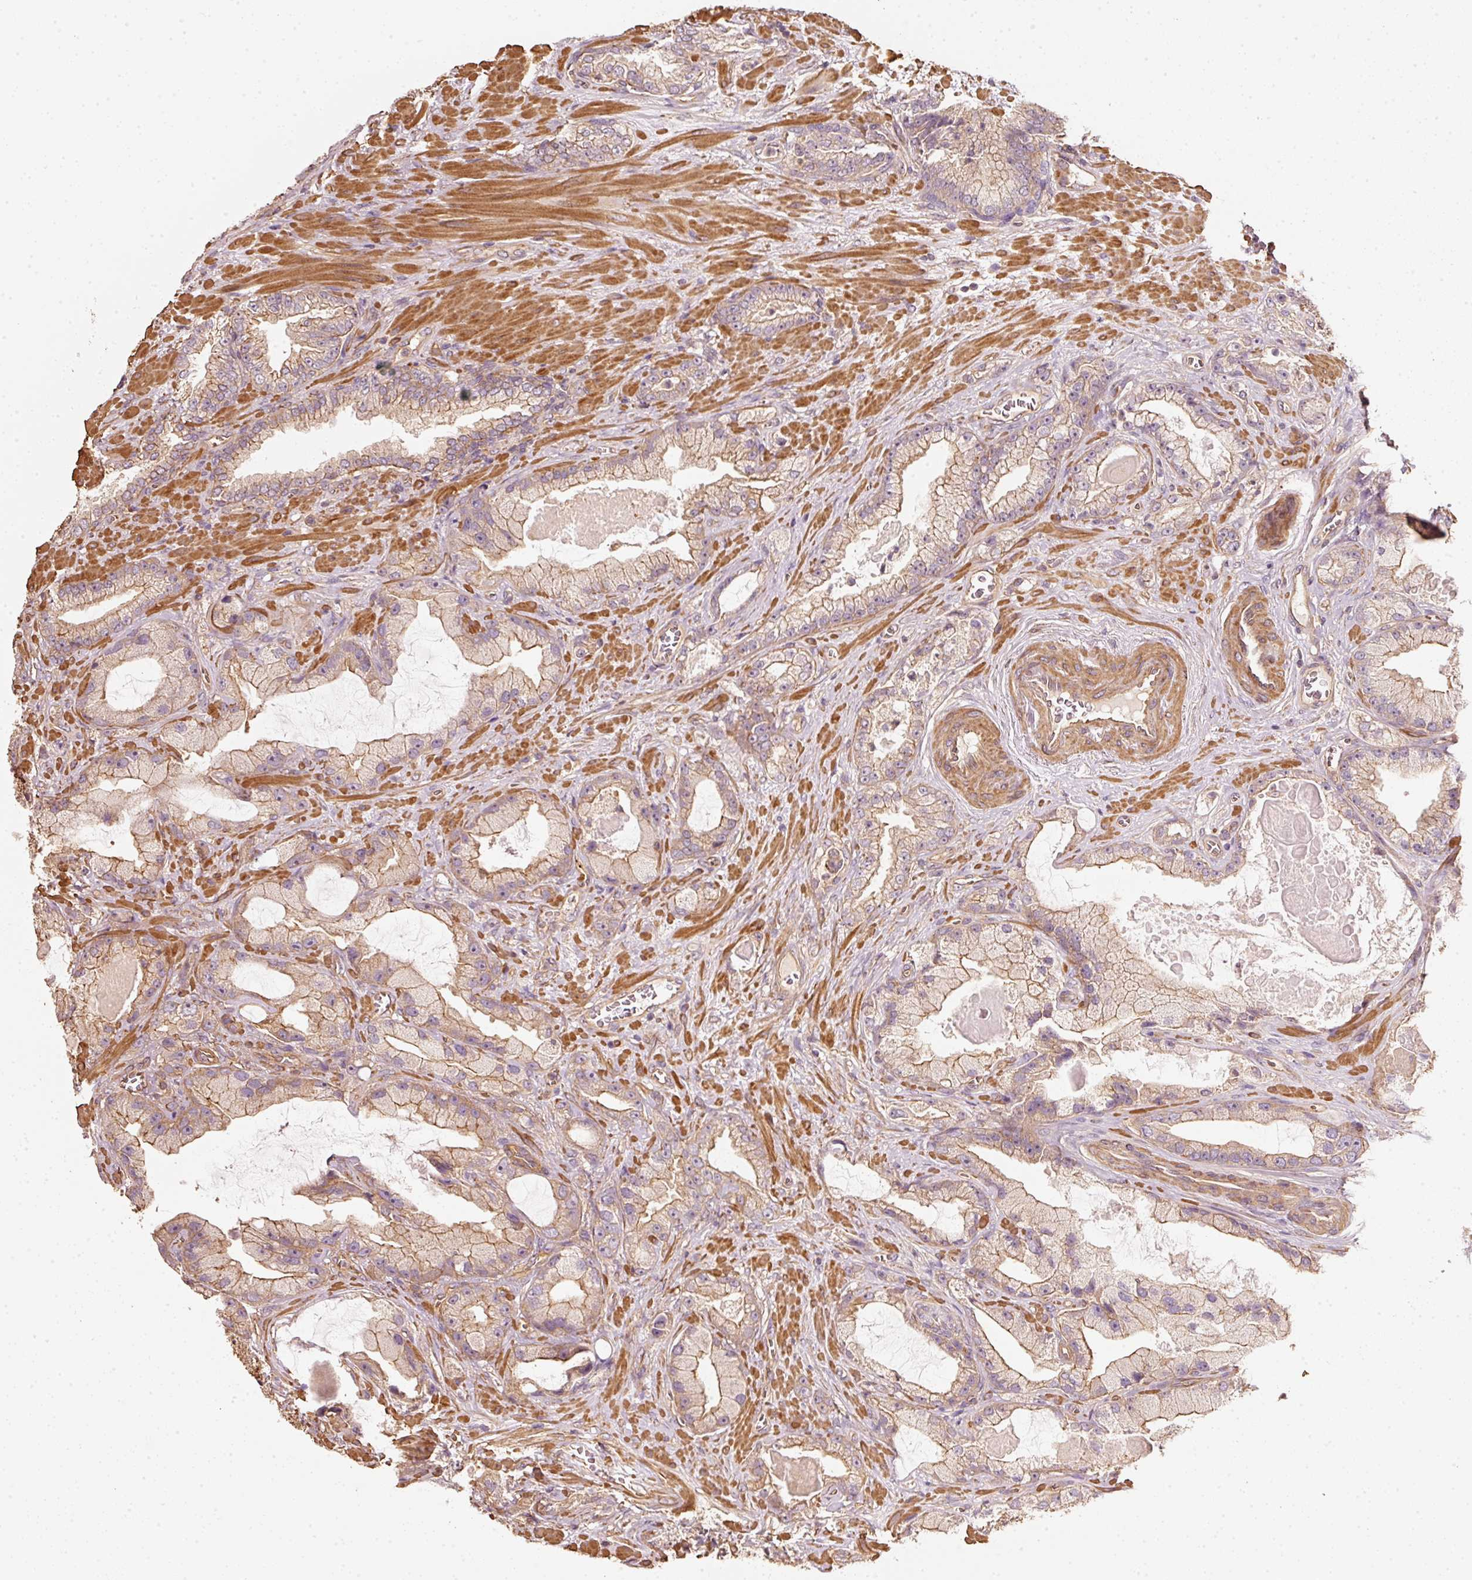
{"staining": {"intensity": "moderate", "quantity": ">75%", "location": "cytoplasmic/membranous"}, "tissue": "prostate cancer", "cell_type": "Tumor cells", "image_type": "cancer", "snomed": [{"axis": "morphology", "description": "Adenocarcinoma, High grade"}, {"axis": "topography", "description": "Prostate"}], "caption": "This is a micrograph of IHC staining of prostate cancer (high-grade adenocarcinoma), which shows moderate positivity in the cytoplasmic/membranous of tumor cells.", "gene": "CEP95", "patient": {"sex": "male", "age": 68}}